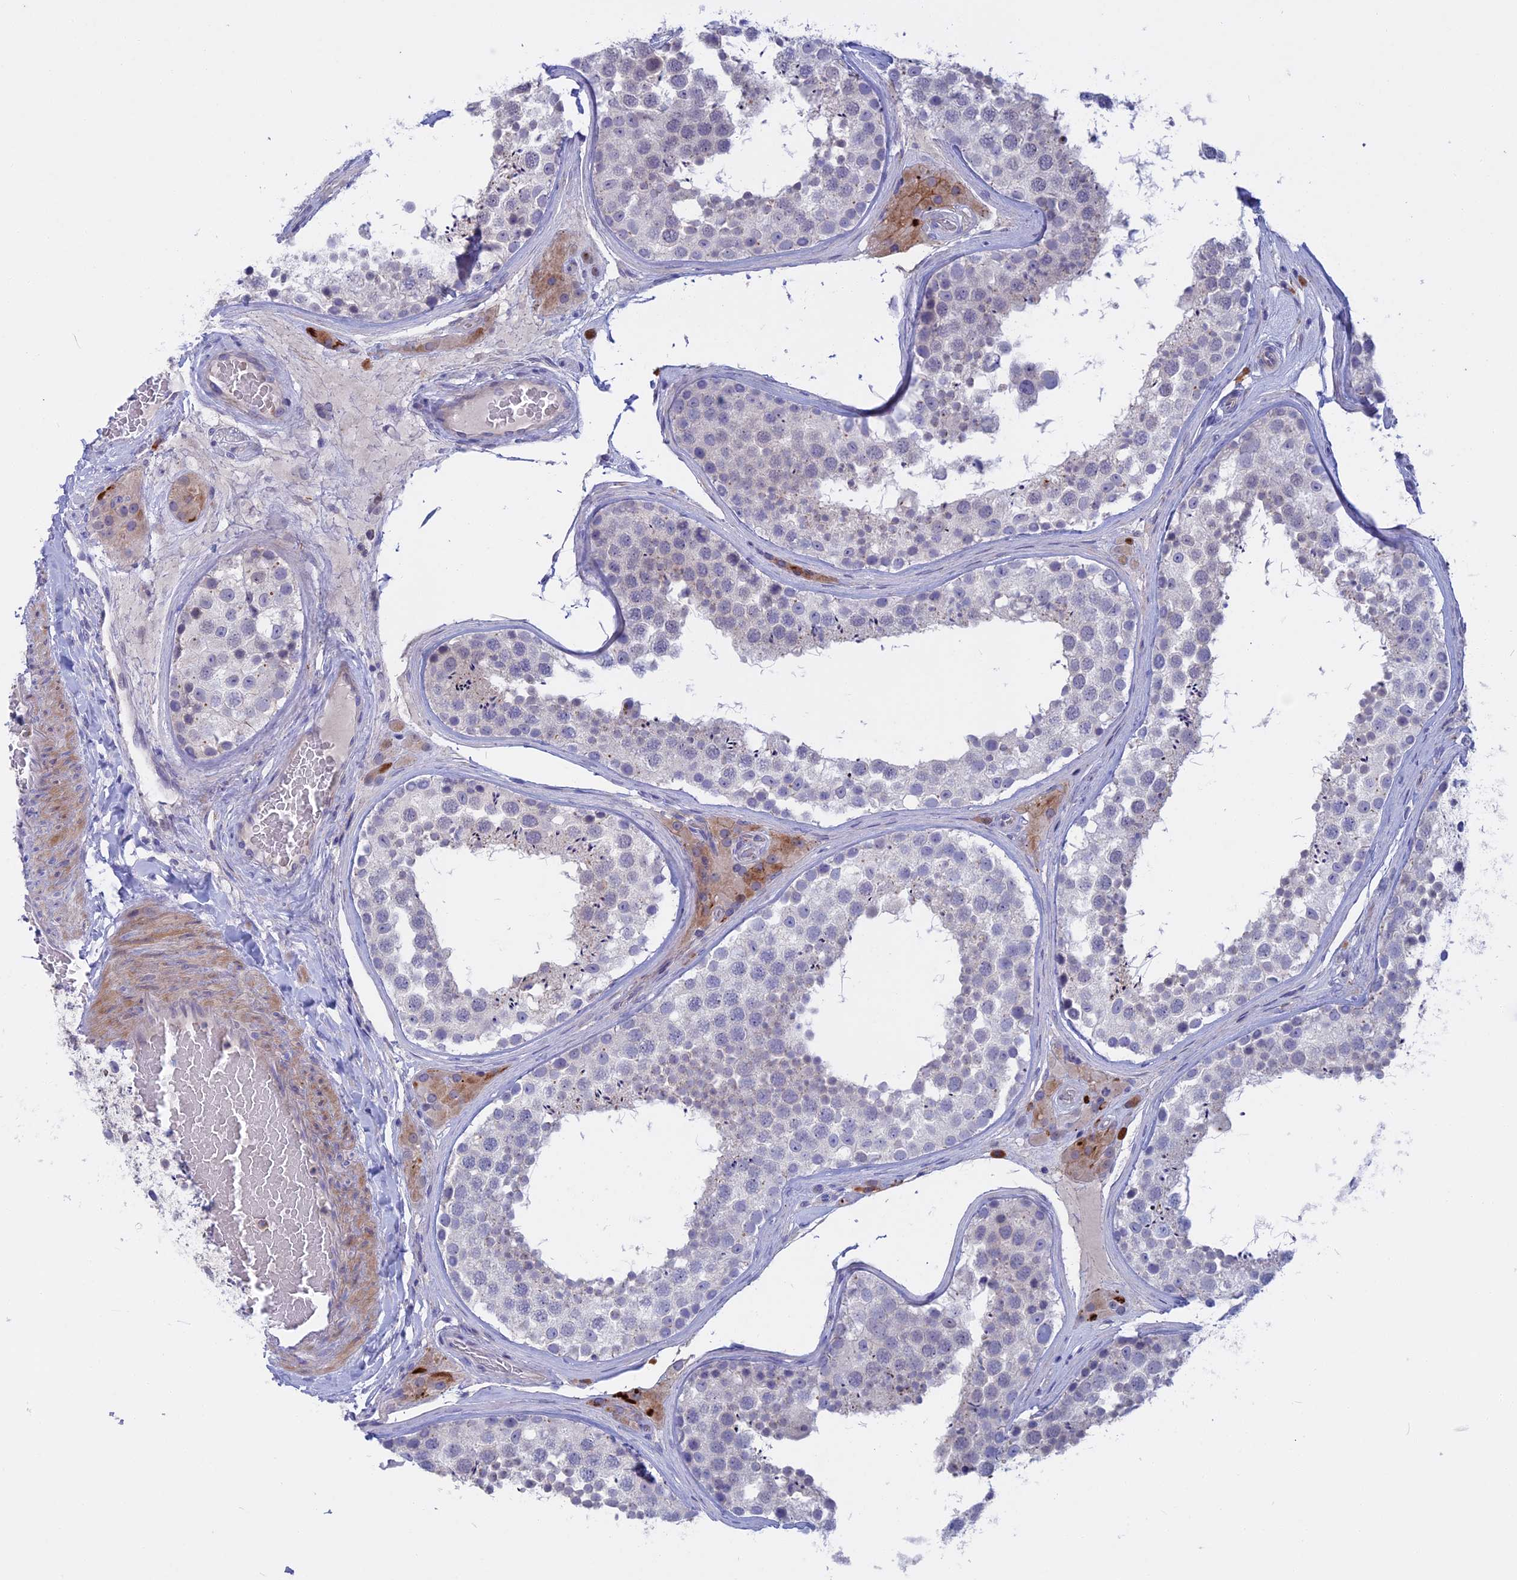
{"staining": {"intensity": "negative", "quantity": "none", "location": "none"}, "tissue": "testis", "cell_type": "Cells in seminiferous ducts", "image_type": "normal", "snomed": [{"axis": "morphology", "description": "Normal tissue, NOS"}, {"axis": "topography", "description": "Testis"}], "caption": "Immunohistochemical staining of benign testis shows no significant expression in cells in seminiferous ducts.", "gene": "SLC2A6", "patient": {"sex": "male", "age": 46}}